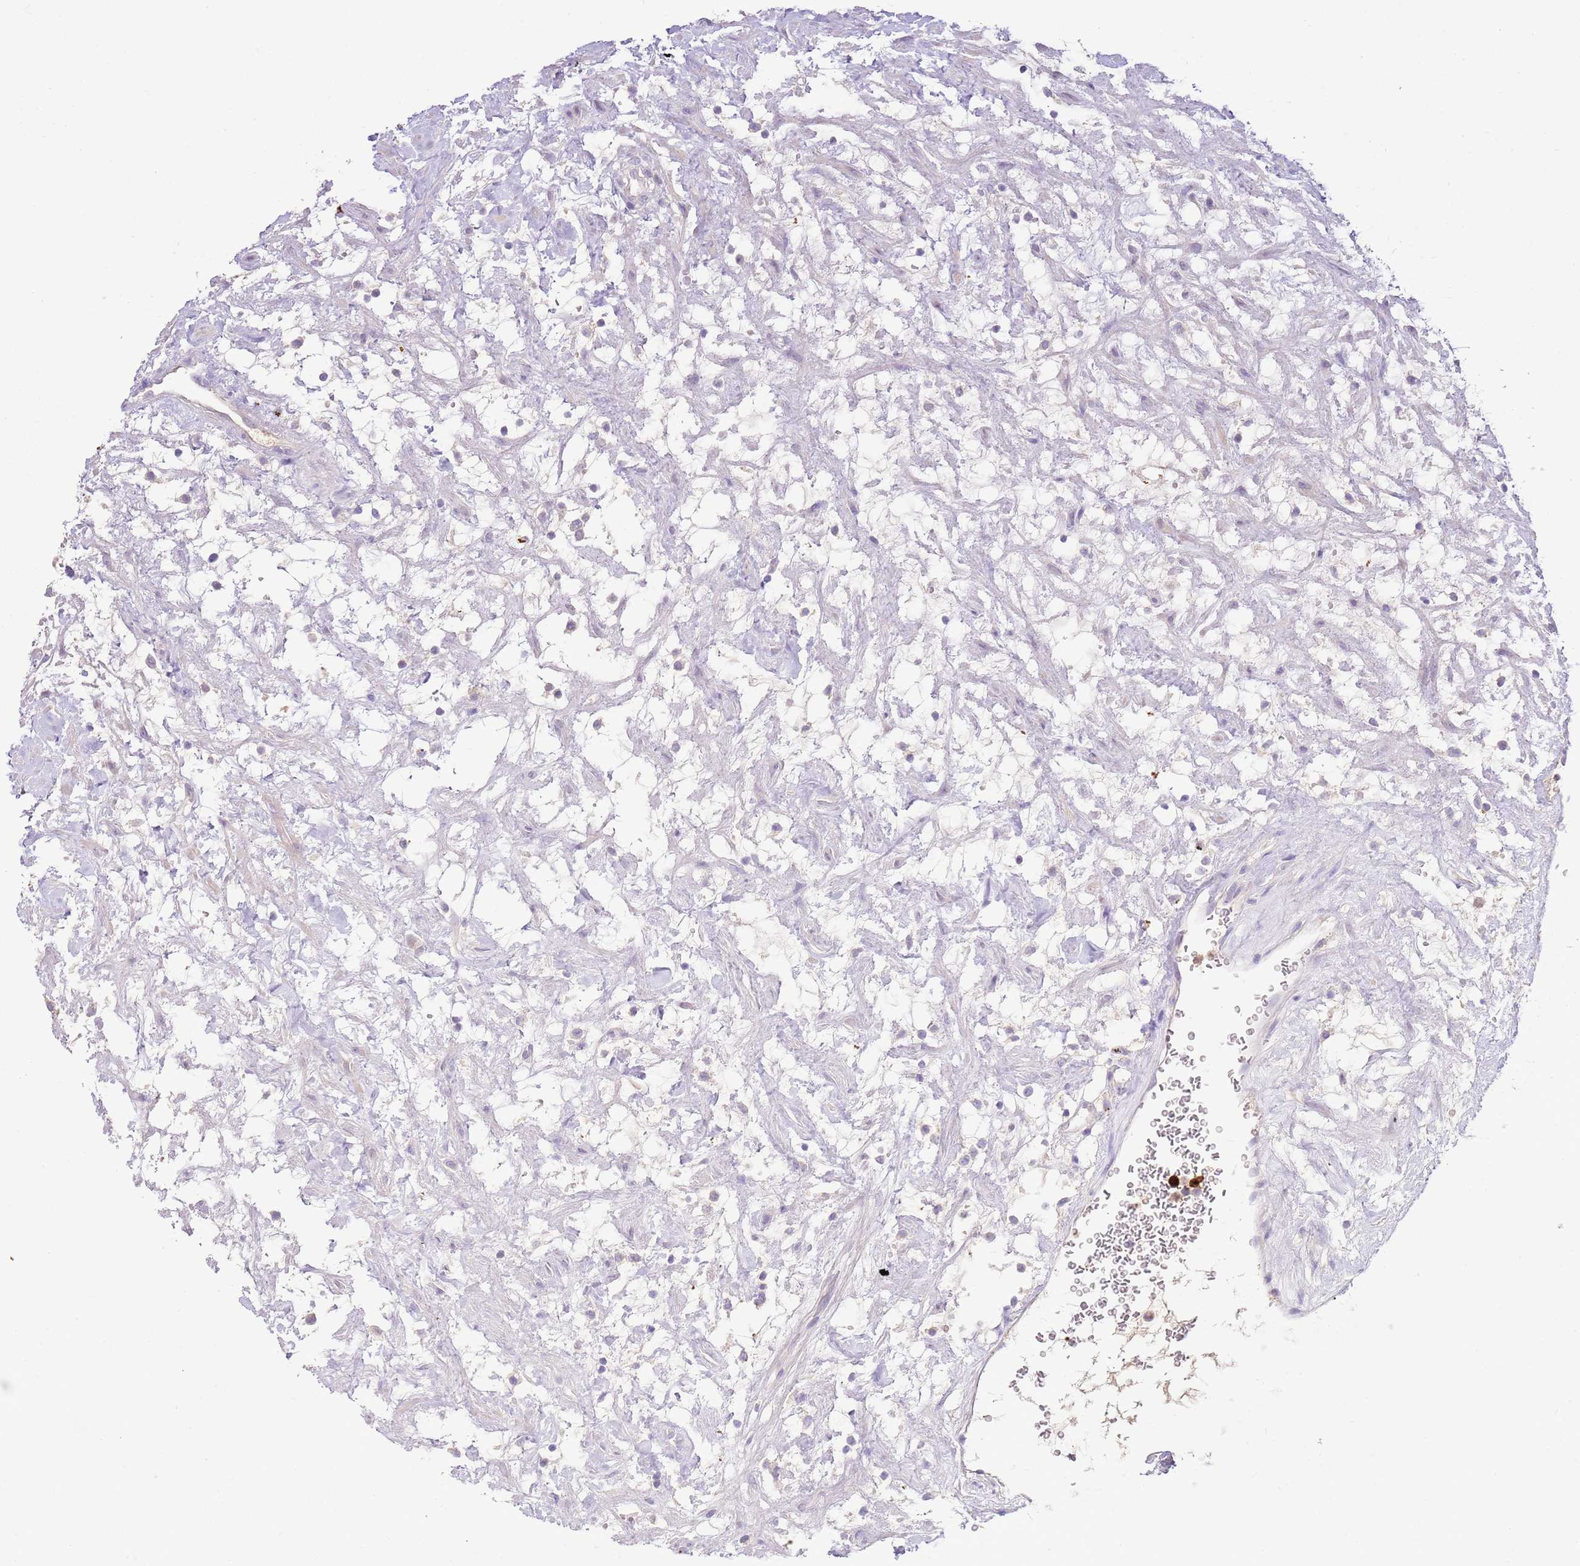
{"staining": {"intensity": "negative", "quantity": "none", "location": "none"}, "tissue": "renal cancer", "cell_type": "Tumor cells", "image_type": "cancer", "snomed": [{"axis": "morphology", "description": "Adenocarcinoma, NOS"}, {"axis": "topography", "description": "Kidney"}], "caption": "This is an IHC histopathology image of human renal cancer. There is no positivity in tumor cells.", "gene": "IL2RG", "patient": {"sex": "female", "age": 69}}